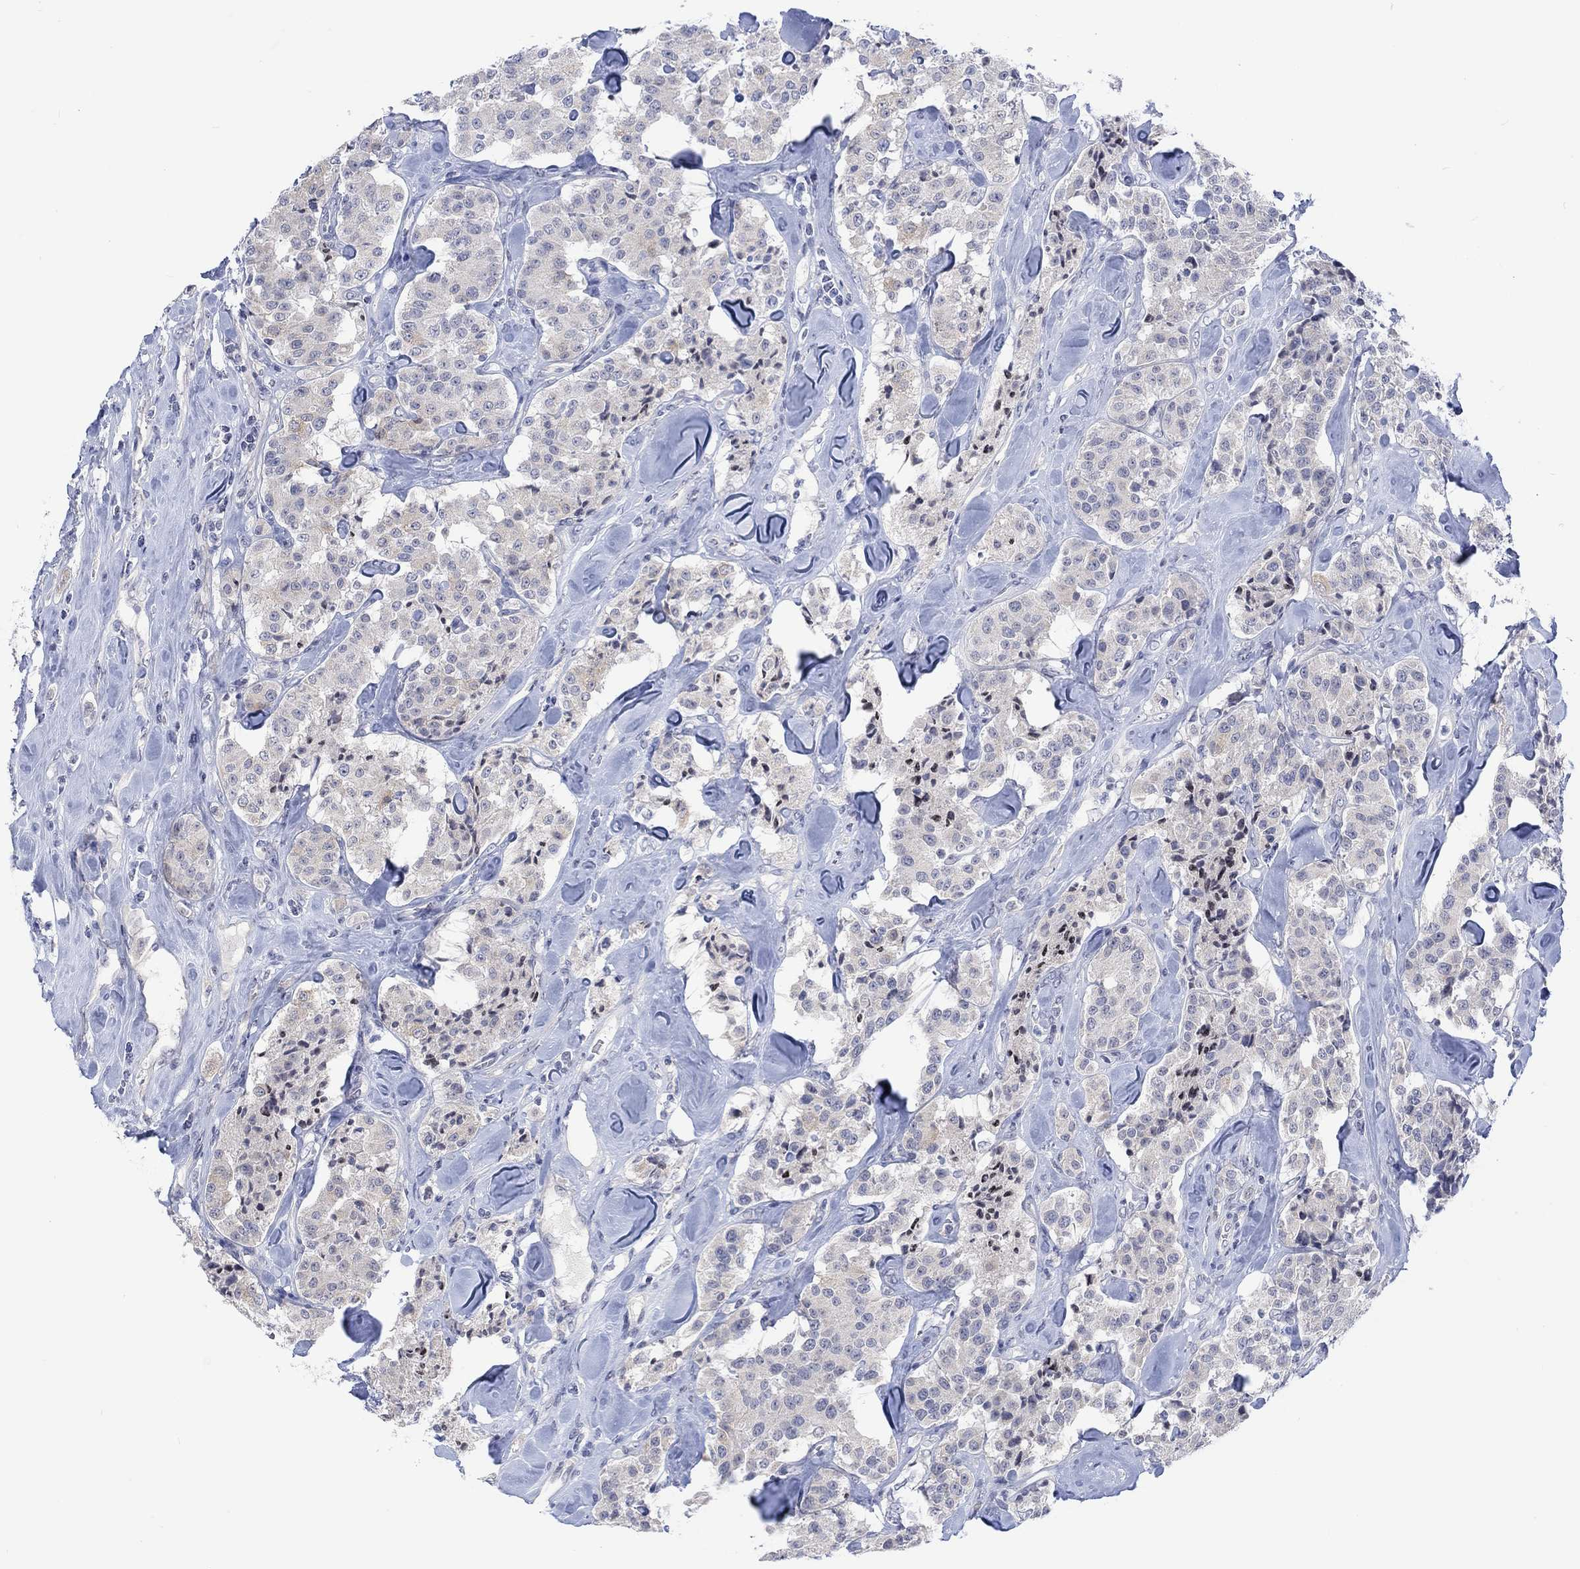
{"staining": {"intensity": "negative", "quantity": "none", "location": "none"}, "tissue": "carcinoid", "cell_type": "Tumor cells", "image_type": "cancer", "snomed": [{"axis": "morphology", "description": "Carcinoid, malignant, NOS"}, {"axis": "topography", "description": "Pancreas"}], "caption": "IHC image of neoplastic tissue: carcinoid stained with DAB displays no significant protein positivity in tumor cells. The staining was performed using DAB (3,3'-diaminobenzidine) to visualize the protein expression in brown, while the nuclei were stained in blue with hematoxylin (Magnification: 20x).", "gene": "DCX", "patient": {"sex": "male", "age": 41}}